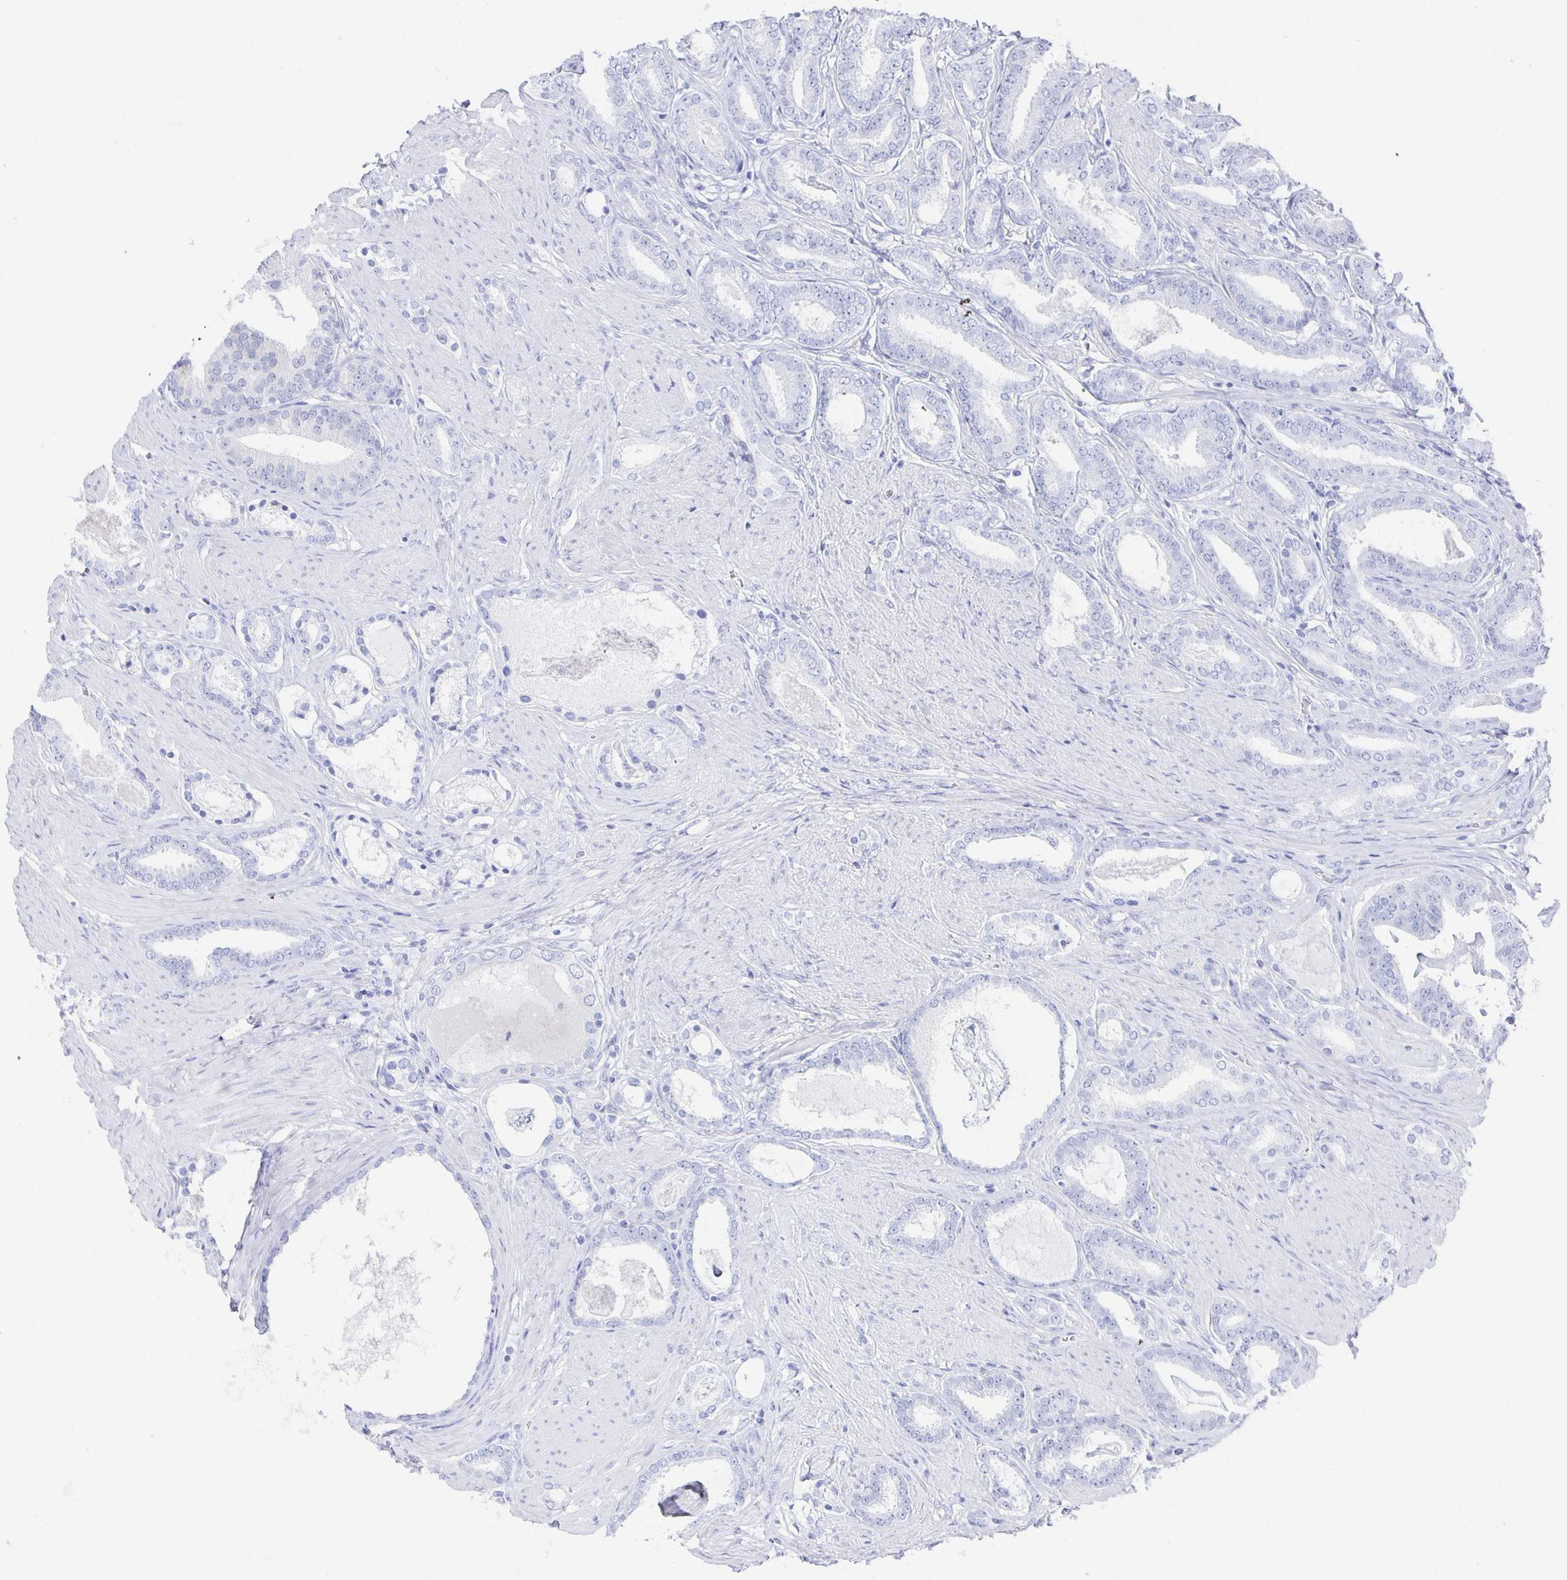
{"staining": {"intensity": "negative", "quantity": "none", "location": "none"}, "tissue": "prostate cancer", "cell_type": "Tumor cells", "image_type": "cancer", "snomed": [{"axis": "morphology", "description": "Adenocarcinoma, High grade"}, {"axis": "topography", "description": "Prostate"}], "caption": "A photomicrograph of human prostate cancer is negative for staining in tumor cells. (DAB (3,3'-diaminobenzidine) IHC with hematoxylin counter stain).", "gene": "PRDM7", "patient": {"sex": "male", "age": 63}}